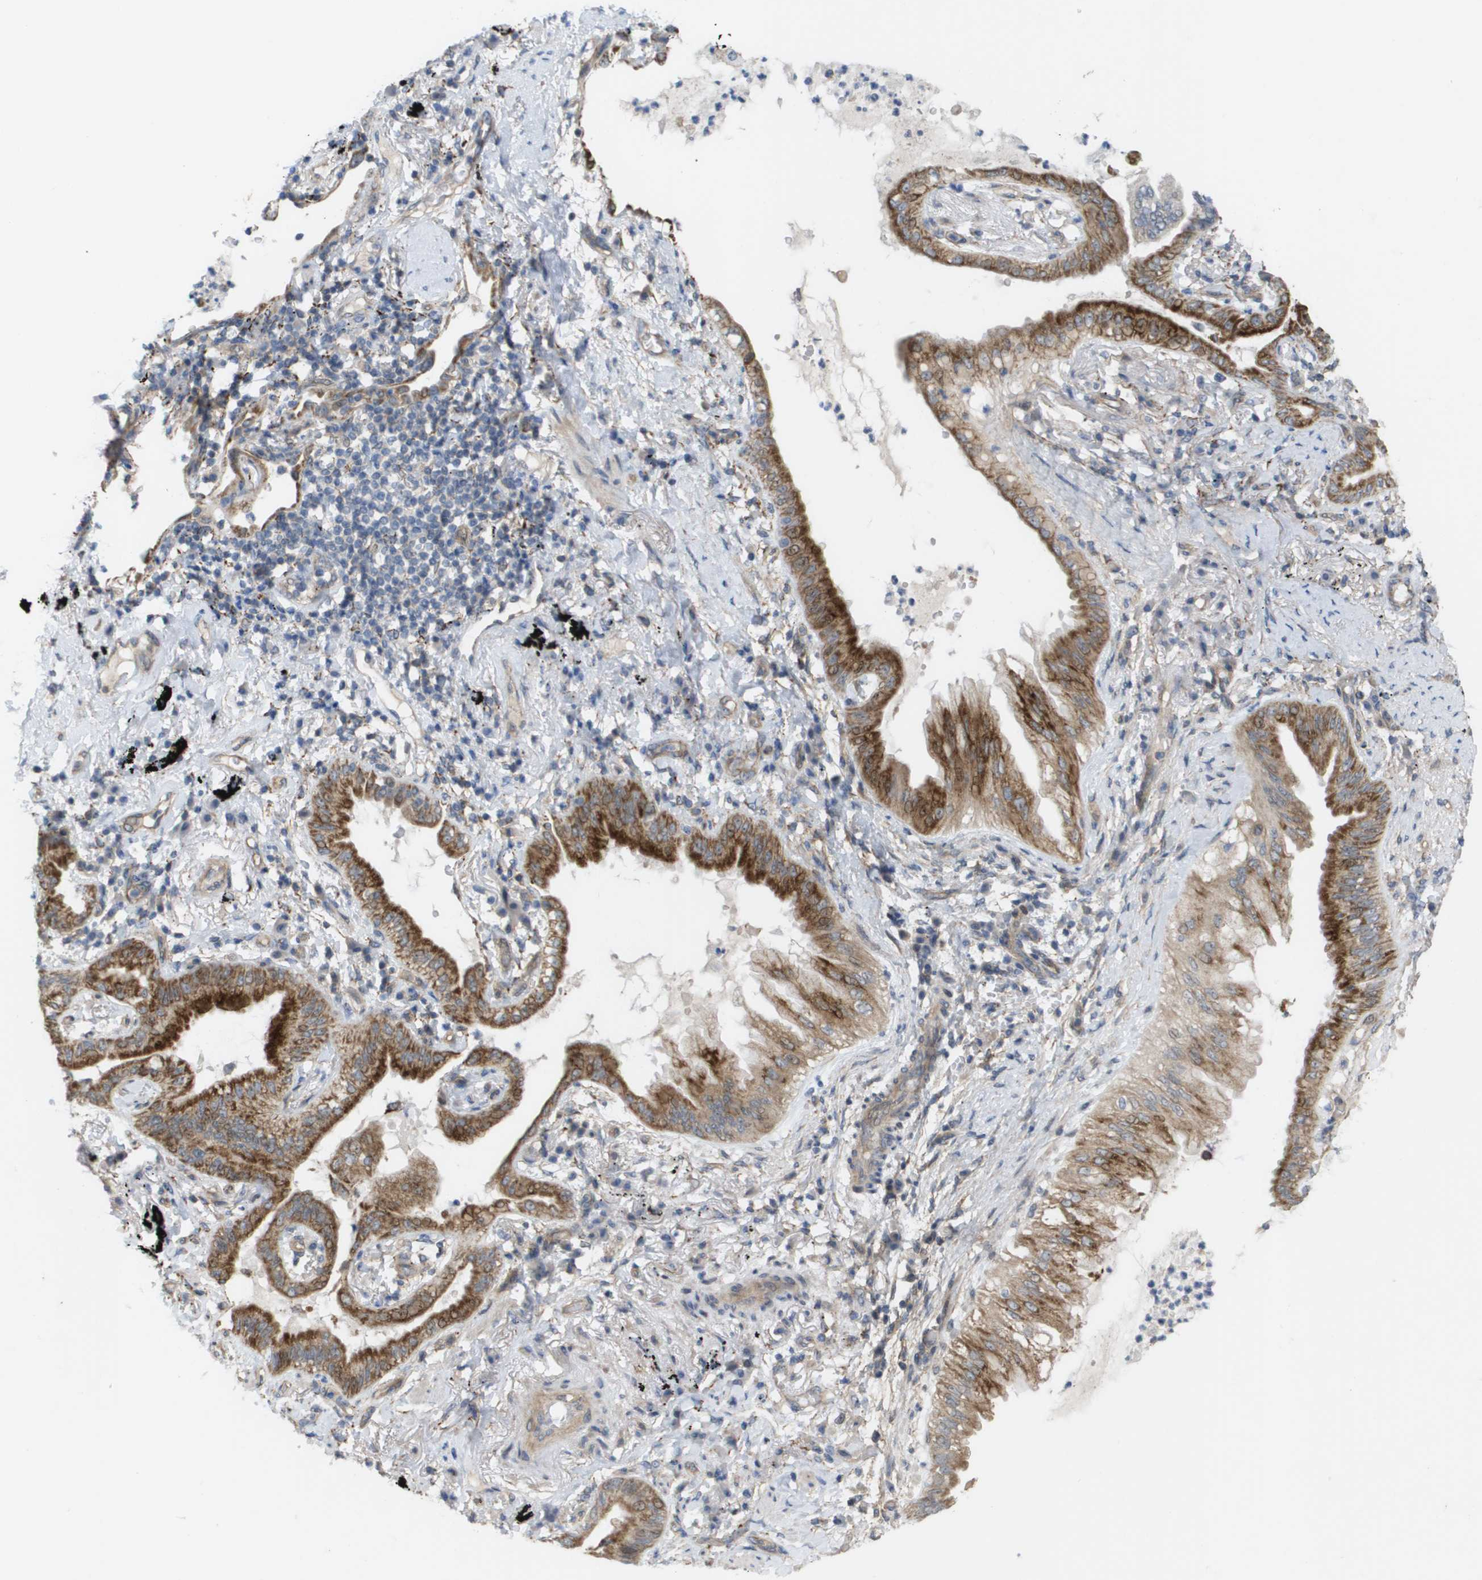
{"staining": {"intensity": "moderate", "quantity": ">75%", "location": "cytoplasmic/membranous"}, "tissue": "lung cancer", "cell_type": "Tumor cells", "image_type": "cancer", "snomed": [{"axis": "morphology", "description": "Normal tissue, NOS"}, {"axis": "morphology", "description": "Adenocarcinoma, NOS"}, {"axis": "topography", "description": "Bronchus"}, {"axis": "topography", "description": "Lung"}], "caption": "A histopathology image of adenocarcinoma (lung) stained for a protein shows moderate cytoplasmic/membranous brown staining in tumor cells. (Stains: DAB (3,3'-diaminobenzidine) in brown, nuclei in blue, Microscopy: brightfield microscopy at high magnification).", "gene": "MTARC2", "patient": {"sex": "female", "age": 70}}